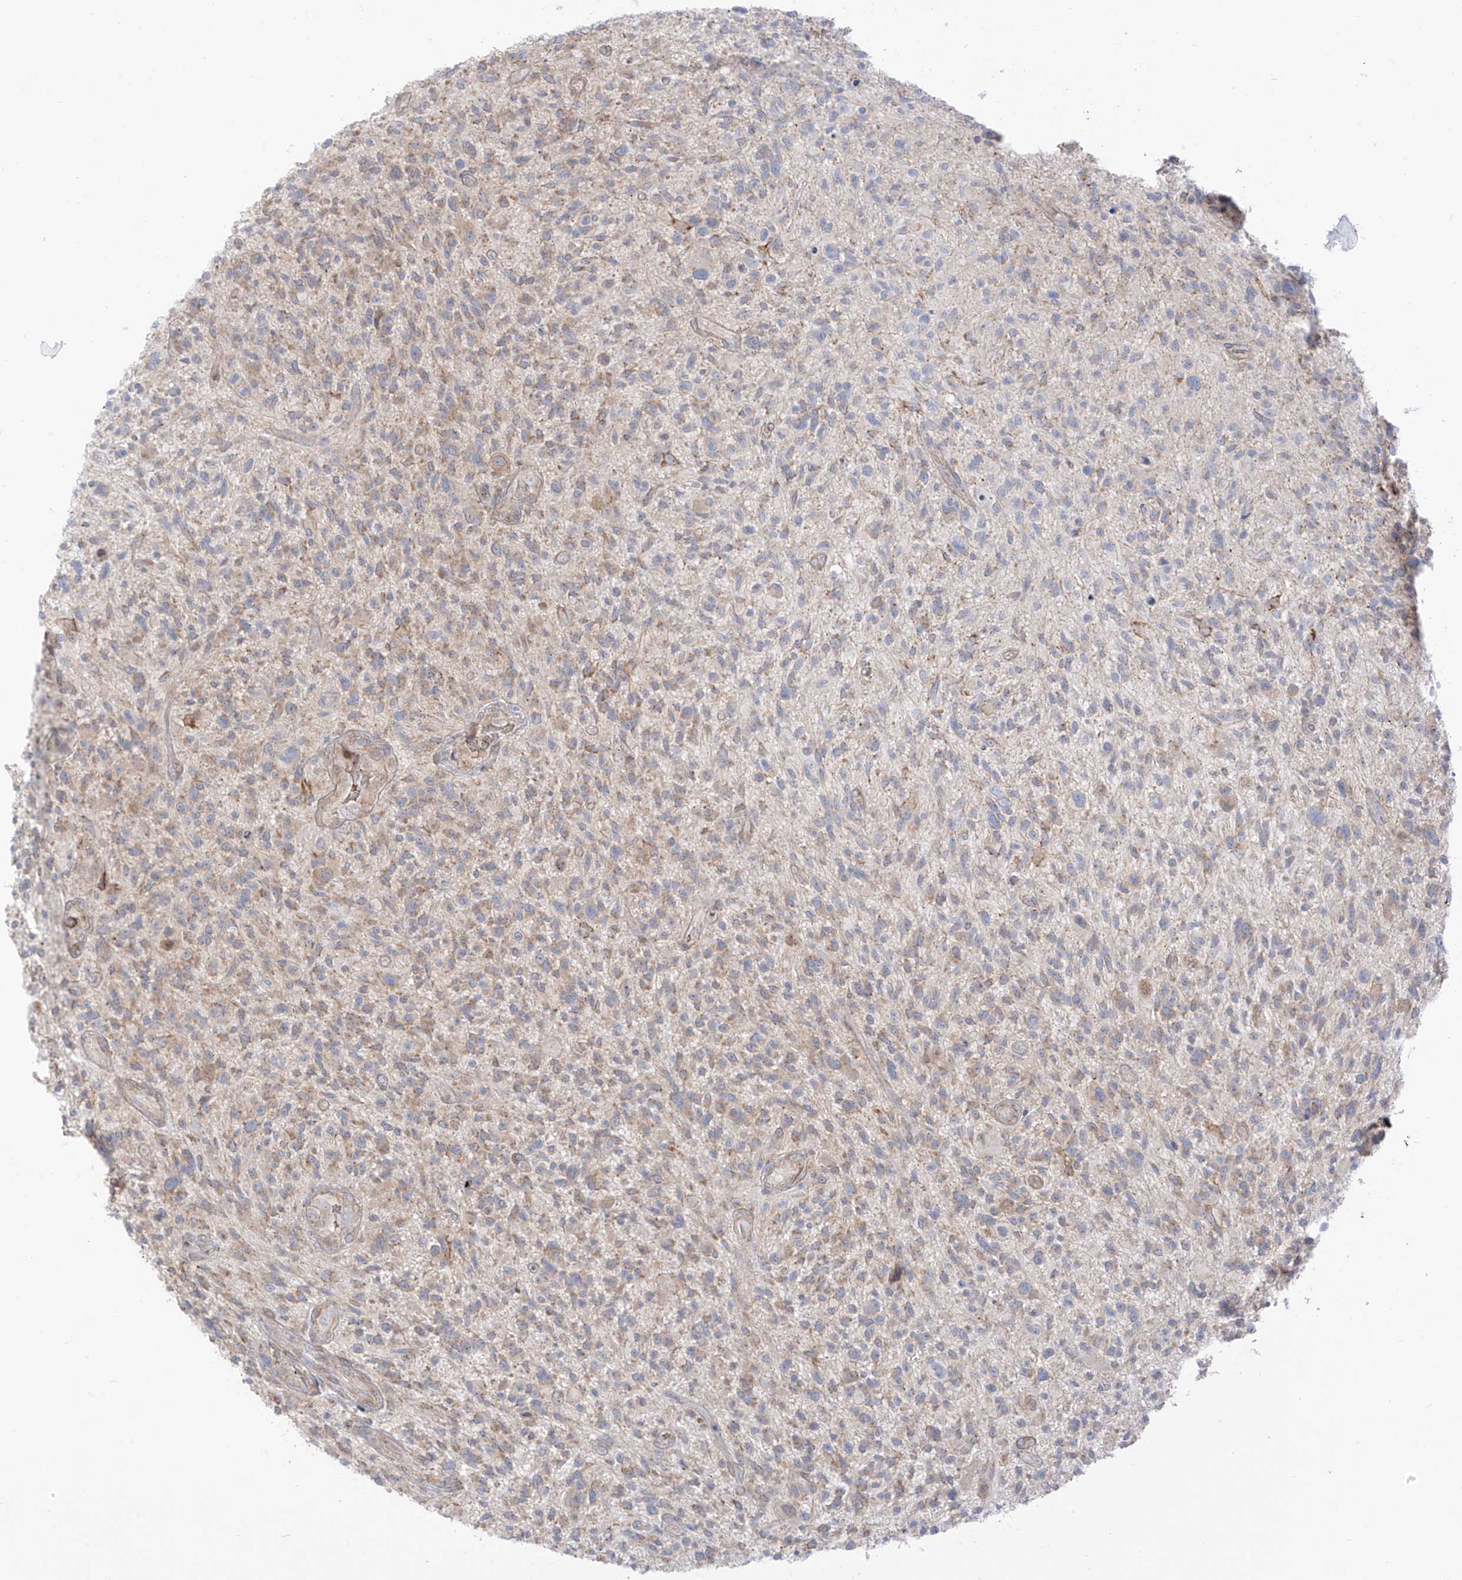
{"staining": {"intensity": "weak", "quantity": "25%-75%", "location": "cytoplasmic/membranous"}, "tissue": "glioma", "cell_type": "Tumor cells", "image_type": "cancer", "snomed": [{"axis": "morphology", "description": "Glioma, malignant, High grade"}, {"axis": "topography", "description": "Brain"}], "caption": "Human malignant high-grade glioma stained for a protein (brown) shows weak cytoplasmic/membranous positive expression in approximately 25%-75% of tumor cells.", "gene": "ARHGEF40", "patient": {"sex": "male", "age": 47}}